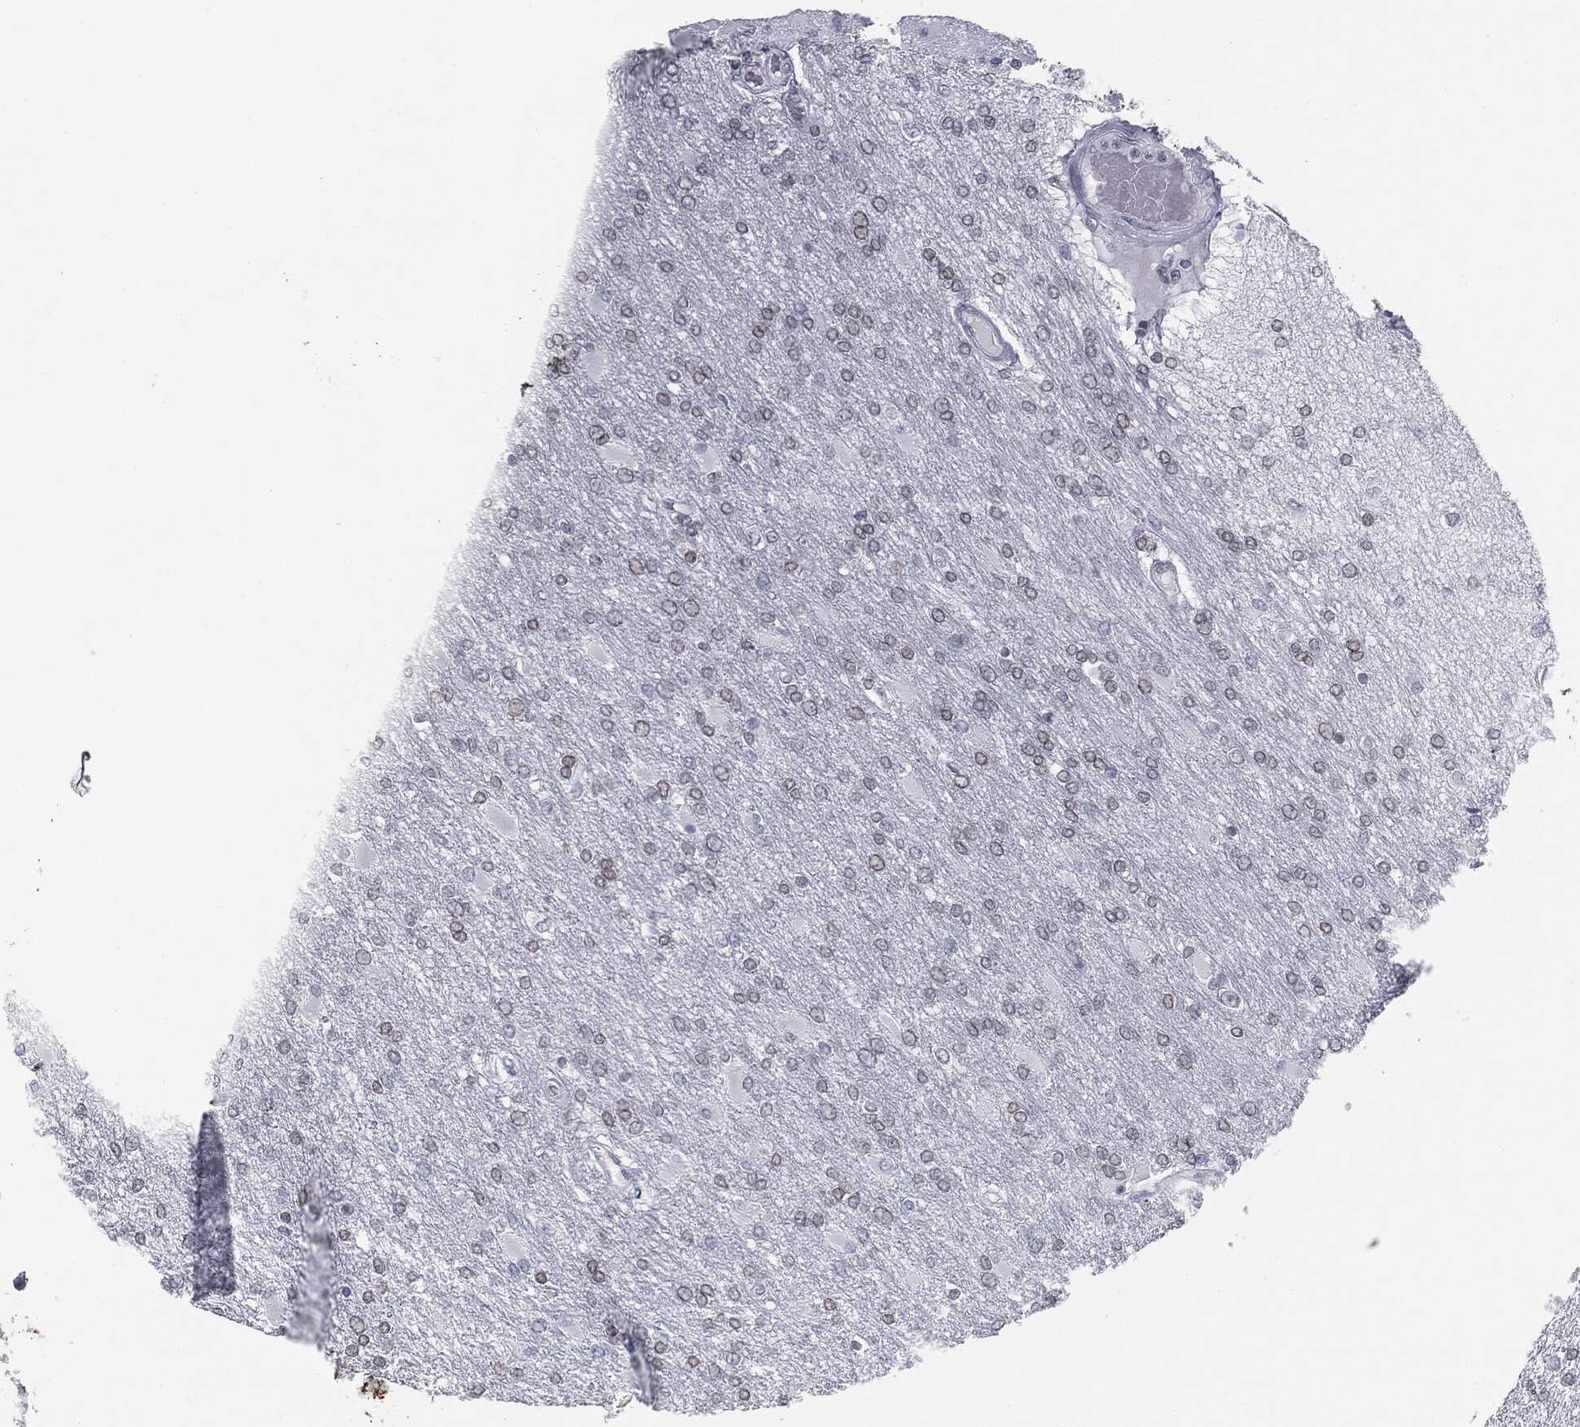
{"staining": {"intensity": "negative", "quantity": "none", "location": "none"}, "tissue": "glioma", "cell_type": "Tumor cells", "image_type": "cancer", "snomed": [{"axis": "morphology", "description": "Glioma, malignant, High grade"}, {"axis": "topography", "description": "Cerebral cortex"}], "caption": "Protein analysis of glioma displays no significant expression in tumor cells.", "gene": "ALDOB", "patient": {"sex": "male", "age": 79}}